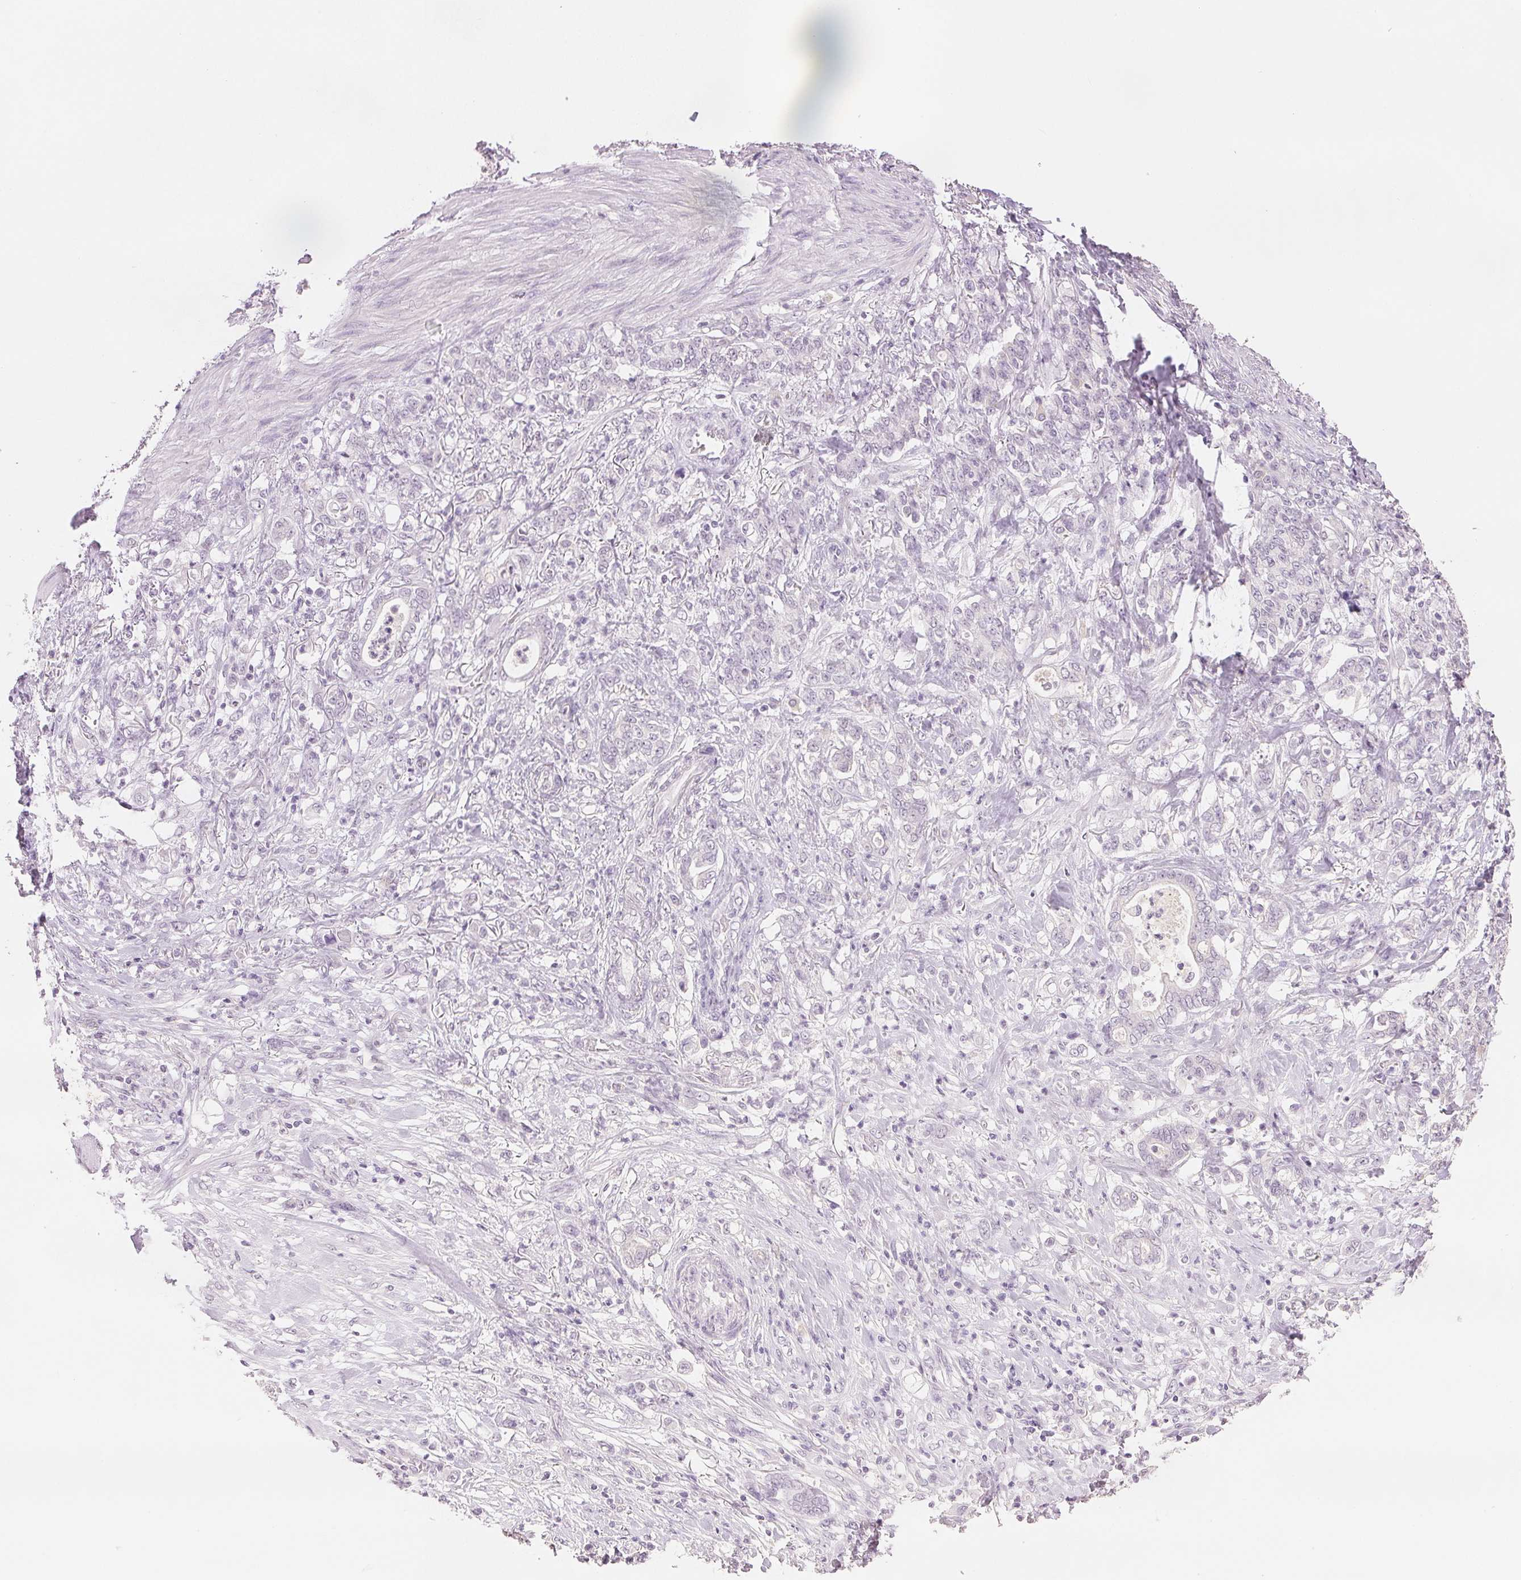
{"staining": {"intensity": "negative", "quantity": "none", "location": "none"}, "tissue": "stomach cancer", "cell_type": "Tumor cells", "image_type": "cancer", "snomed": [{"axis": "morphology", "description": "Adenocarcinoma, NOS"}, {"axis": "topography", "description": "Stomach"}], "caption": "This is an immunohistochemistry micrograph of human adenocarcinoma (stomach). There is no staining in tumor cells.", "gene": "SCGN", "patient": {"sex": "female", "age": 79}}